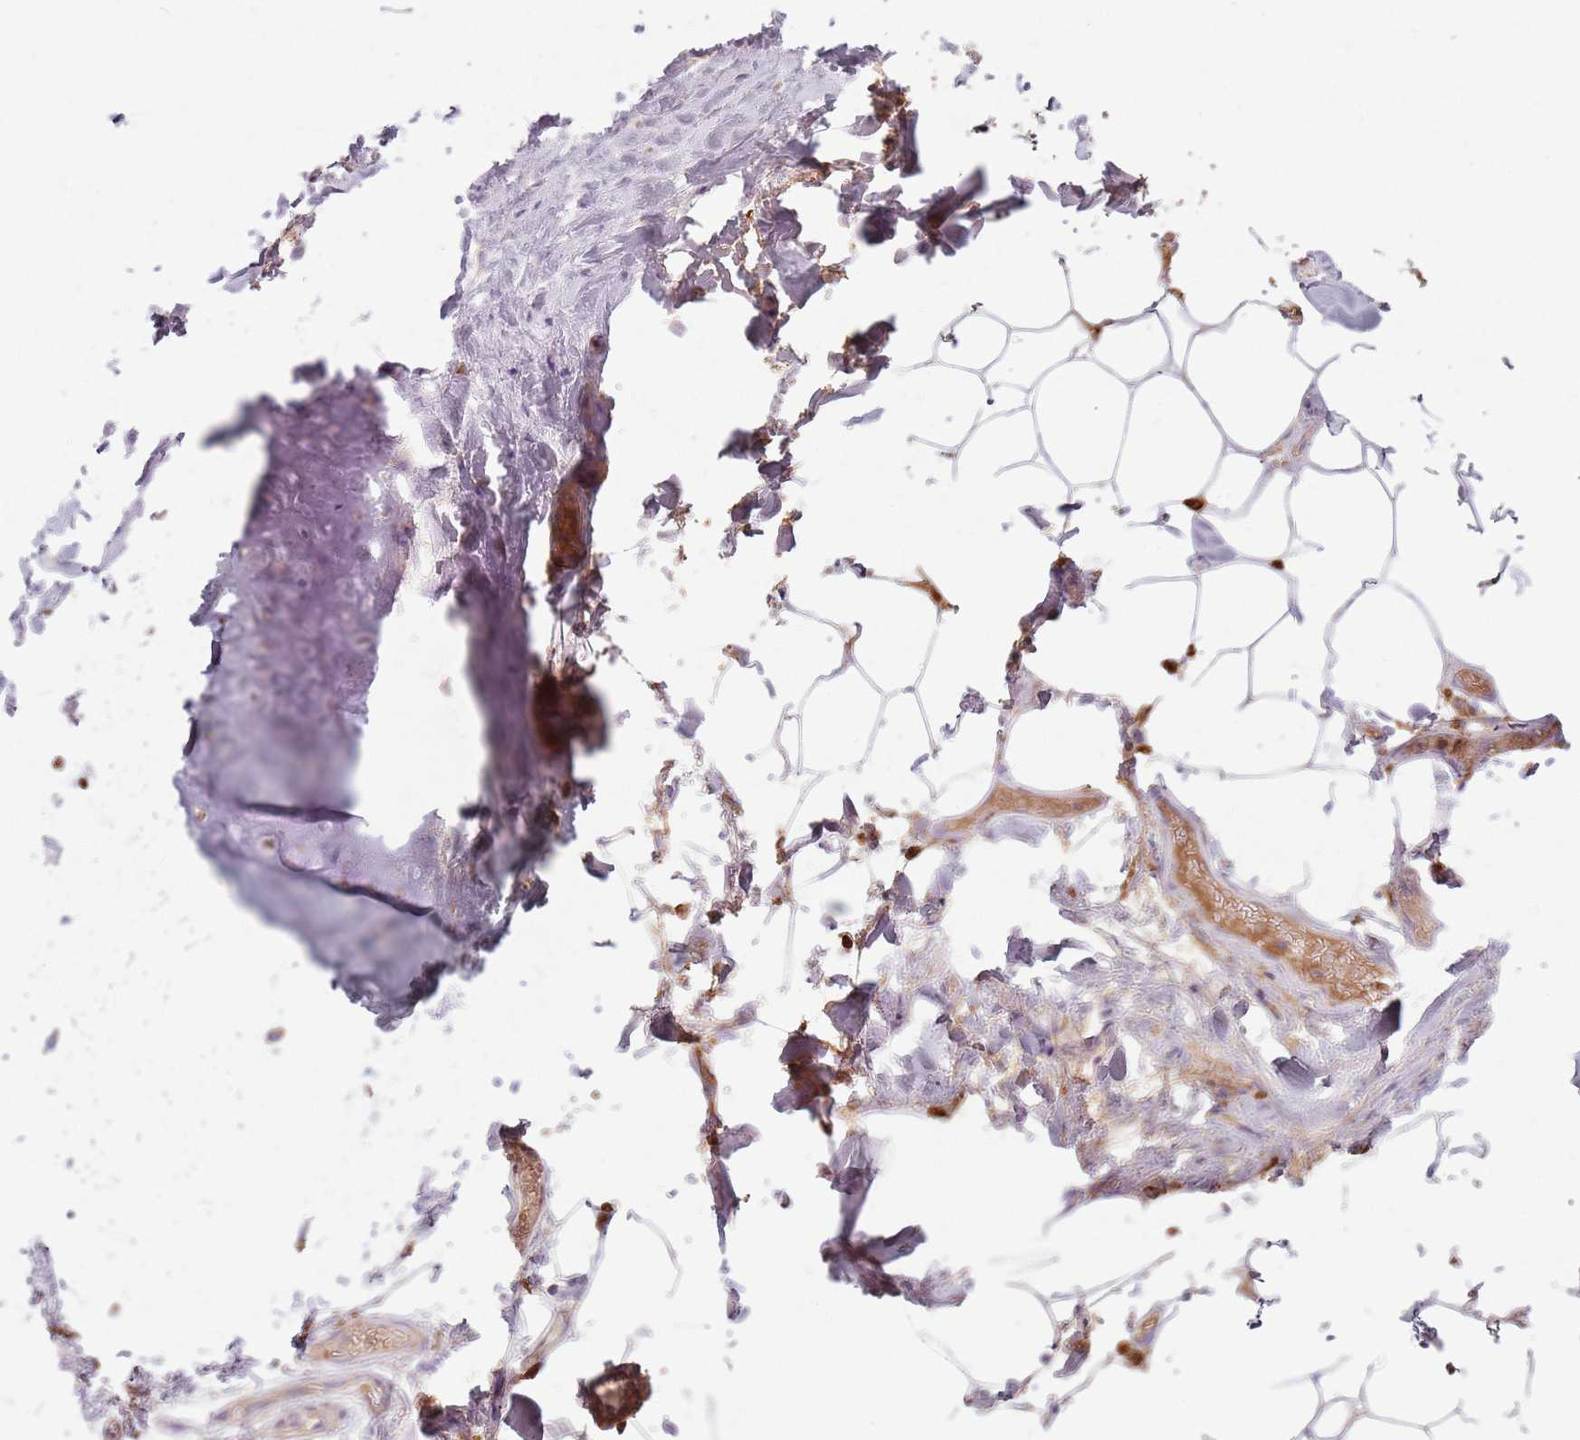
{"staining": {"intensity": "moderate", "quantity": ">75%", "location": "cytoplasmic/membranous"}, "tissue": "adipose tissue", "cell_type": "Adipocytes", "image_type": "normal", "snomed": [{"axis": "morphology", "description": "Normal tissue, NOS"}, {"axis": "topography", "description": "Lymph node"}, {"axis": "topography", "description": "Cartilage tissue"}, {"axis": "topography", "description": "Bronchus"}], "caption": "Normal adipose tissue exhibits moderate cytoplasmic/membranous staining in about >75% of adipocytes.", "gene": "COLGALT1", "patient": {"sex": "male", "age": 63}}